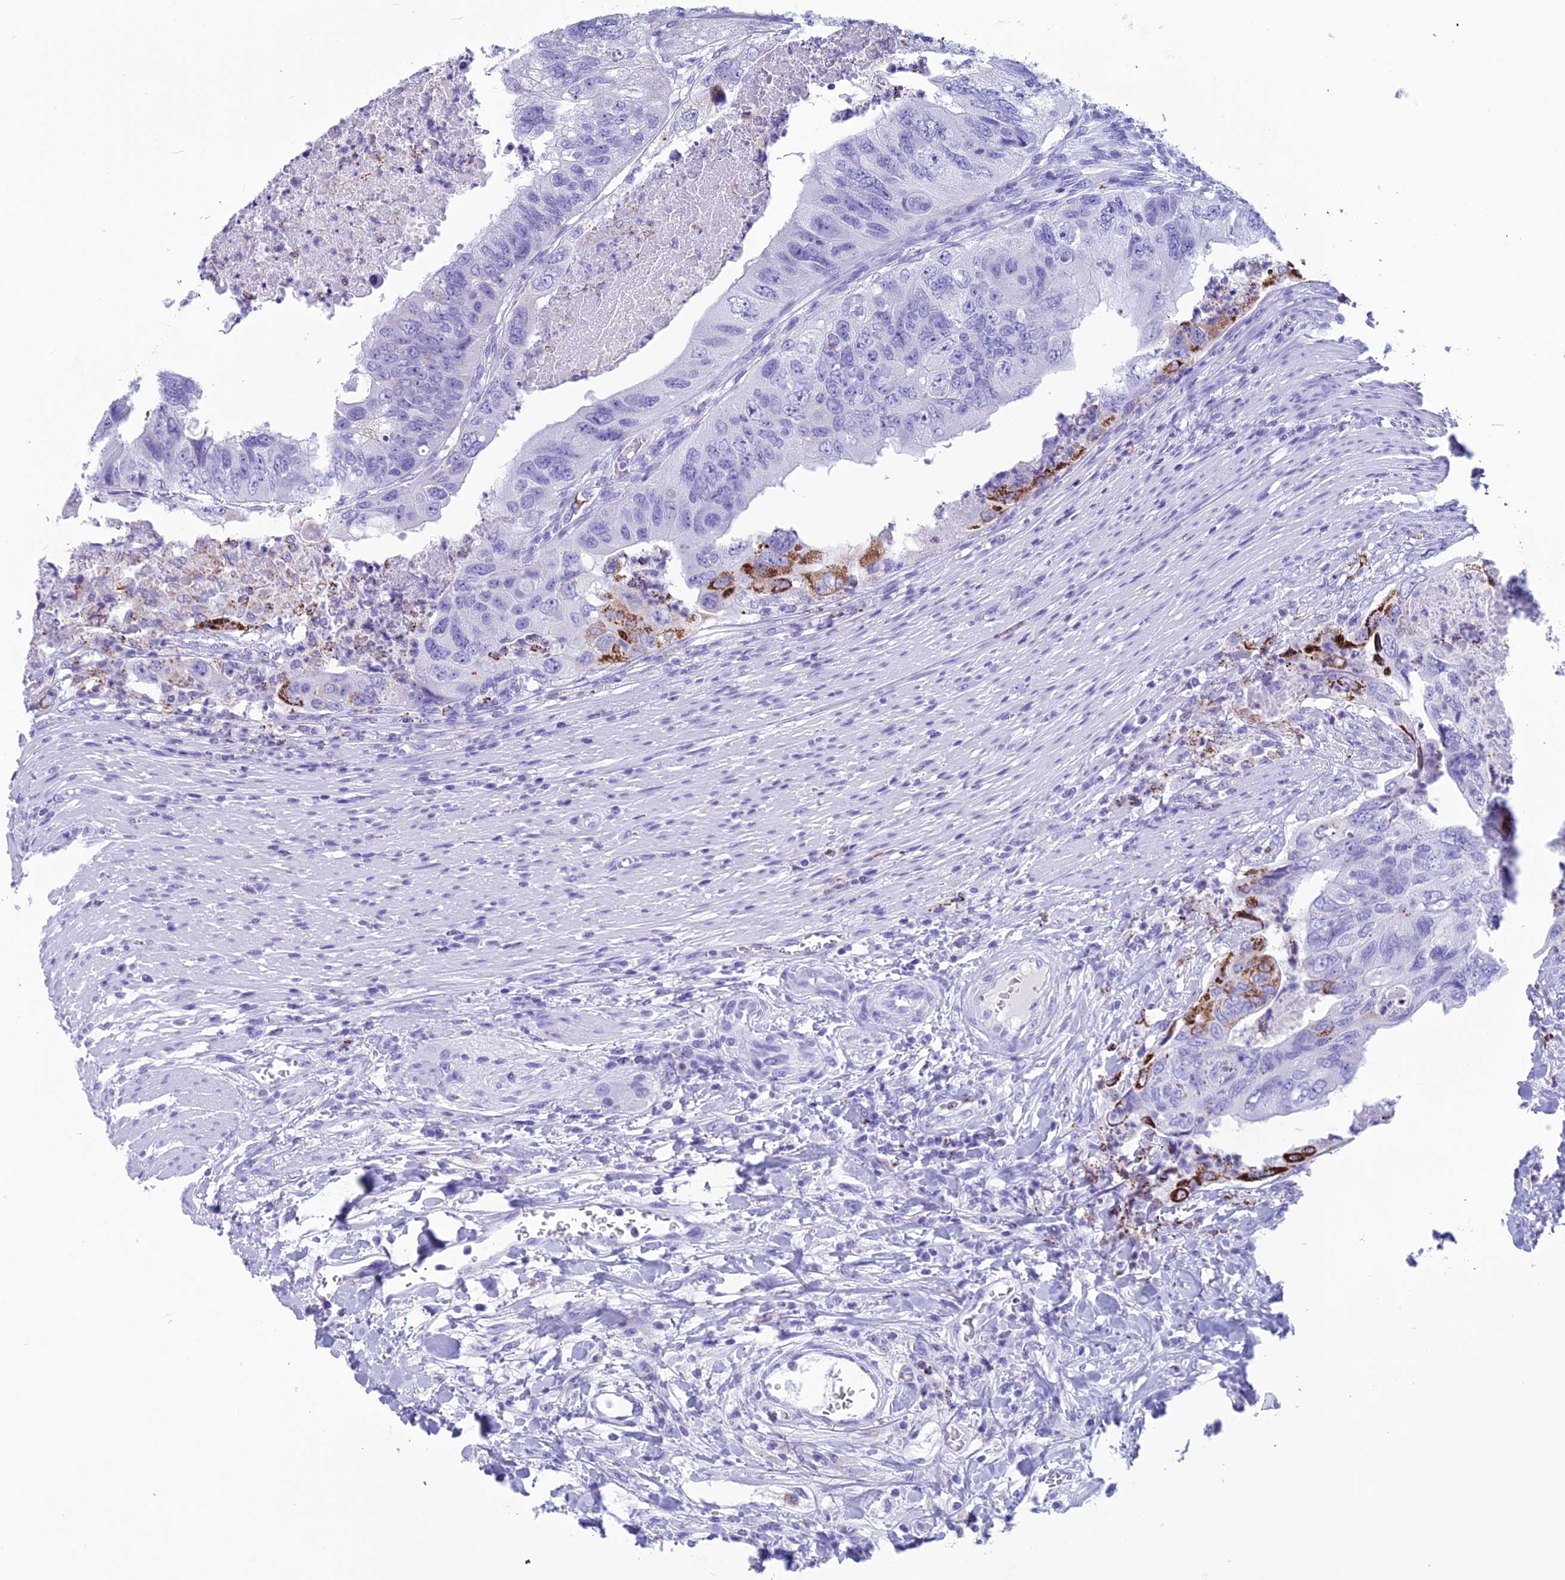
{"staining": {"intensity": "strong", "quantity": "<25%", "location": "cytoplasmic/membranous"}, "tissue": "colorectal cancer", "cell_type": "Tumor cells", "image_type": "cancer", "snomed": [{"axis": "morphology", "description": "Adenocarcinoma, NOS"}, {"axis": "topography", "description": "Rectum"}], "caption": "The image exhibits immunohistochemical staining of adenocarcinoma (colorectal). There is strong cytoplasmic/membranous staining is identified in approximately <25% of tumor cells. The staining was performed using DAB (3,3'-diaminobenzidine), with brown indicating positive protein expression. Nuclei are stained blue with hematoxylin.", "gene": "TRAM1L1", "patient": {"sex": "male", "age": 63}}